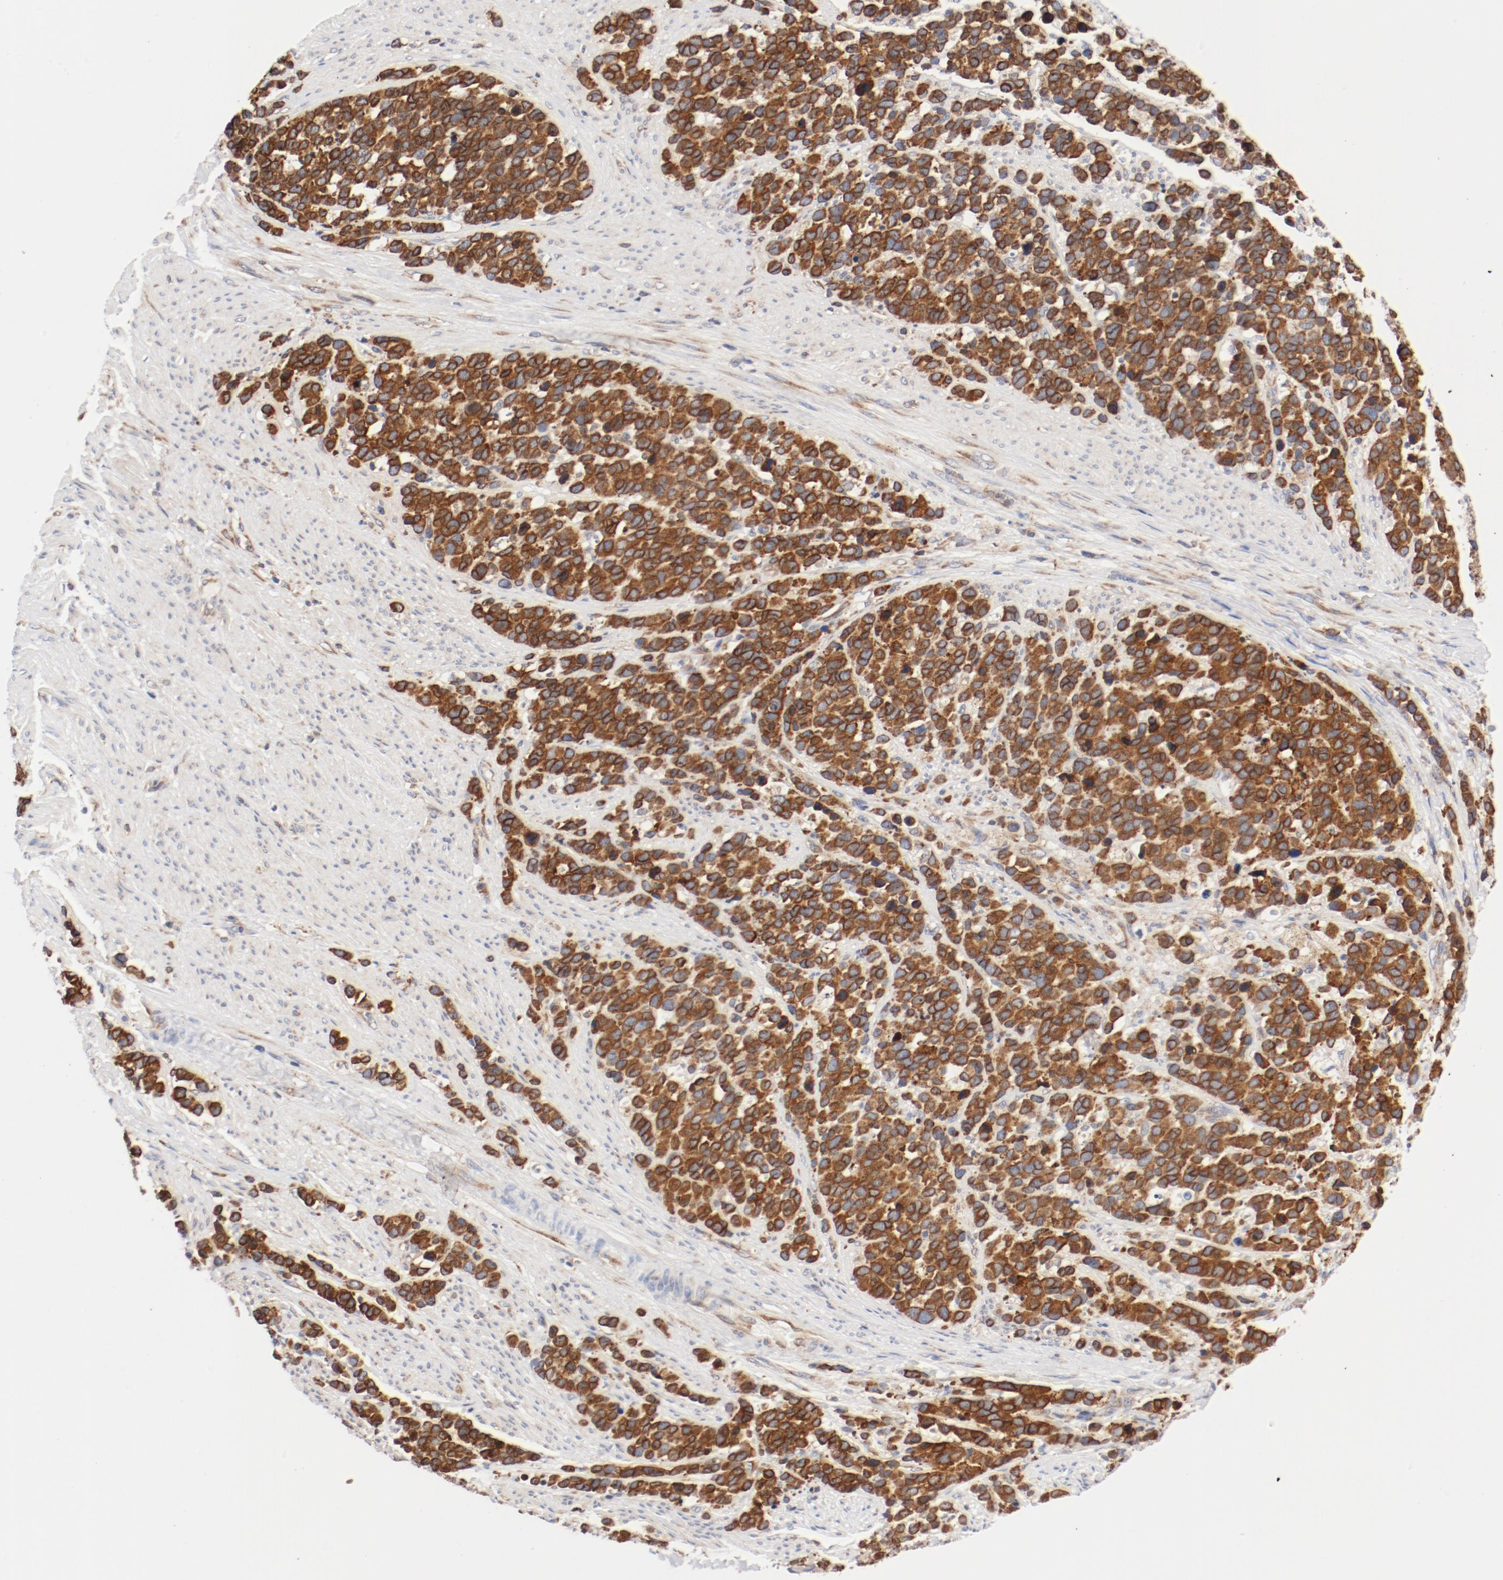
{"staining": {"intensity": "strong", "quantity": ">75%", "location": "cytoplasmic/membranous"}, "tissue": "stomach cancer", "cell_type": "Tumor cells", "image_type": "cancer", "snomed": [{"axis": "morphology", "description": "Adenocarcinoma, NOS"}, {"axis": "topography", "description": "Stomach, upper"}], "caption": "Adenocarcinoma (stomach) stained with IHC demonstrates strong cytoplasmic/membranous expression in approximately >75% of tumor cells.", "gene": "PDPK1", "patient": {"sex": "male", "age": 71}}